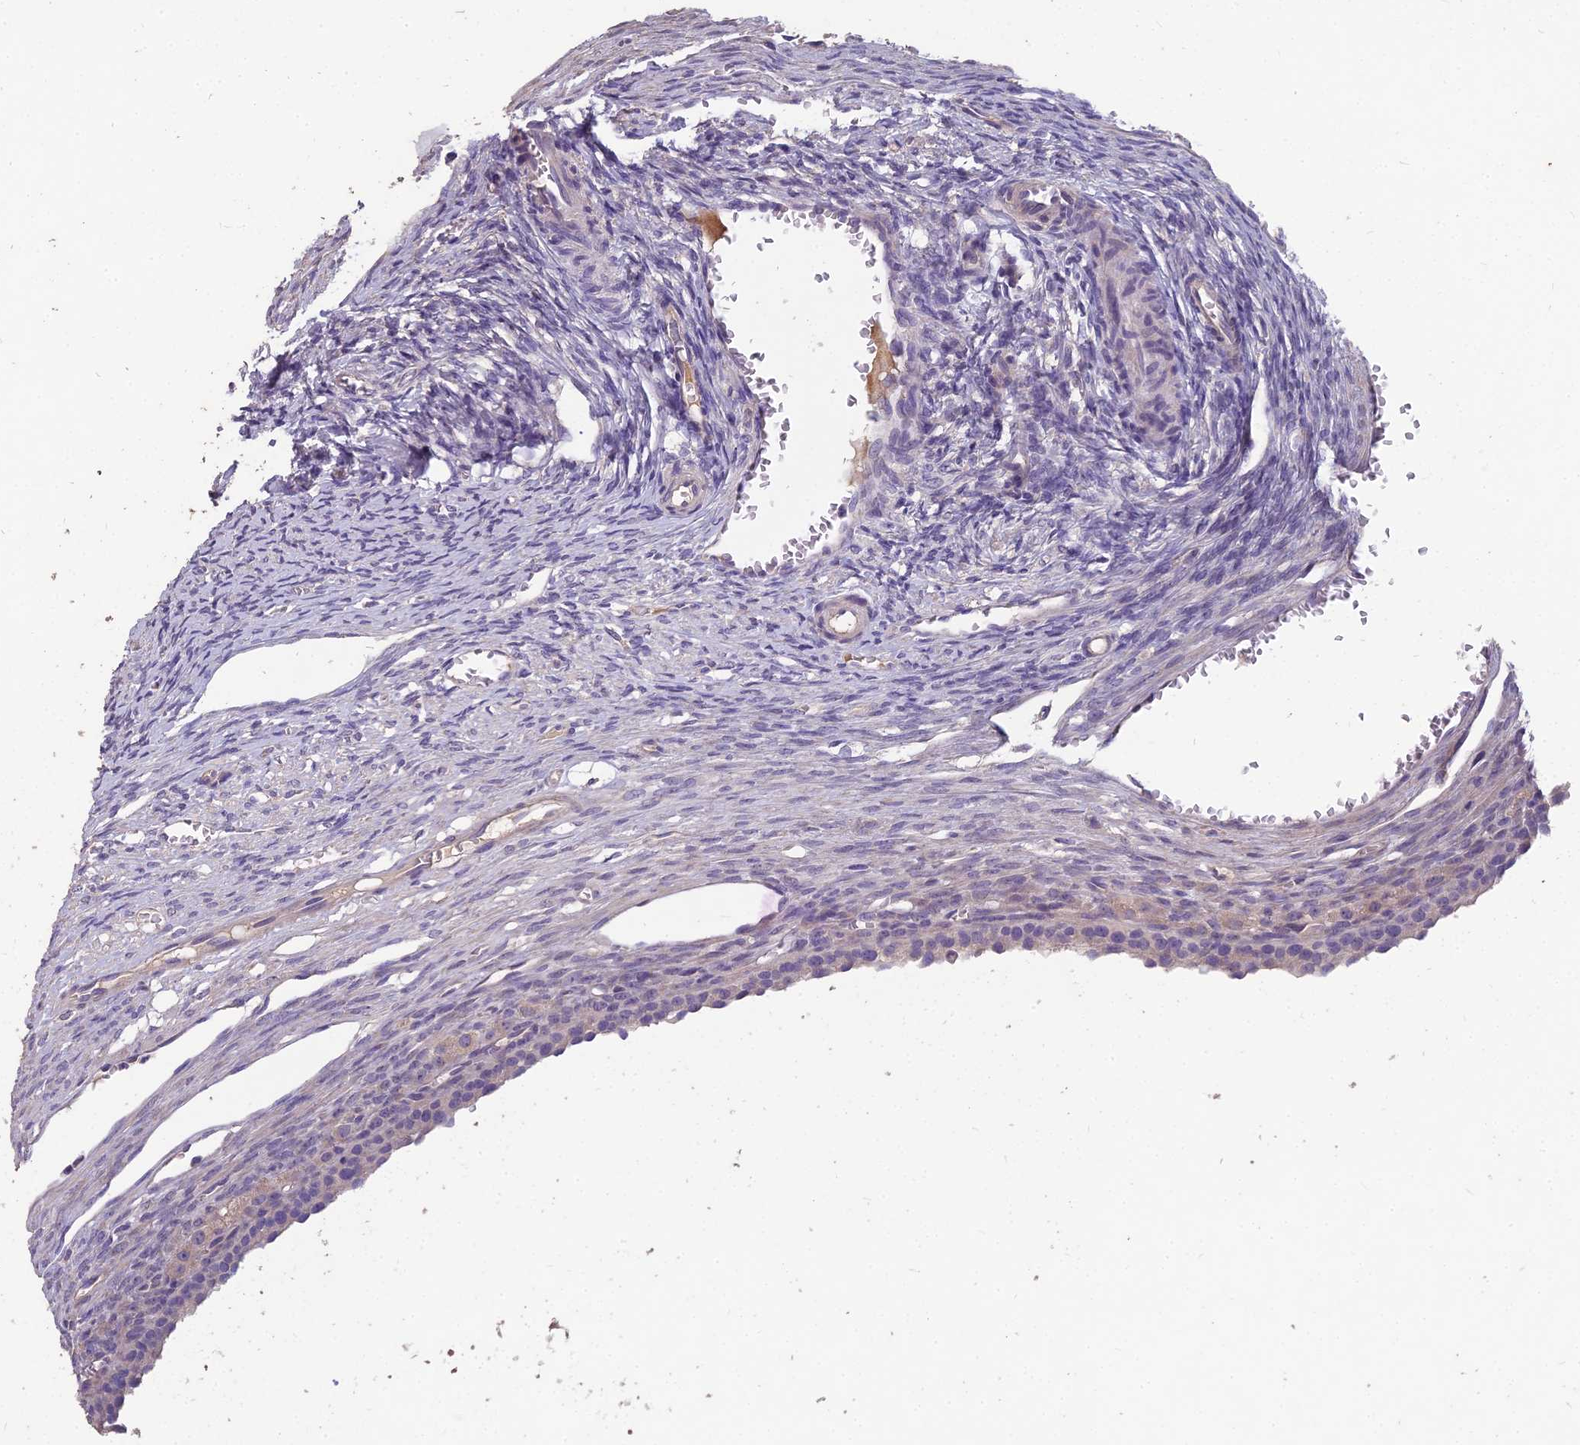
{"staining": {"intensity": "strong", "quantity": ">75%", "location": "cytoplasmic/membranous"}, "tissue": "ovary", "cell_type": "Follicle cells", "image_type": "normal", "snomed": [{"axis": "morphology", "description": "Normal tissue, NOS"}, {"axis": "topography", "description": "Ovary"}], "caption": "Strong cytoplasmic/membranous protein expression is identified in about >75% of follicle cells in ovary.", "gene": "CEACAM16", "patient": {"sex": "female", "age": 27}}